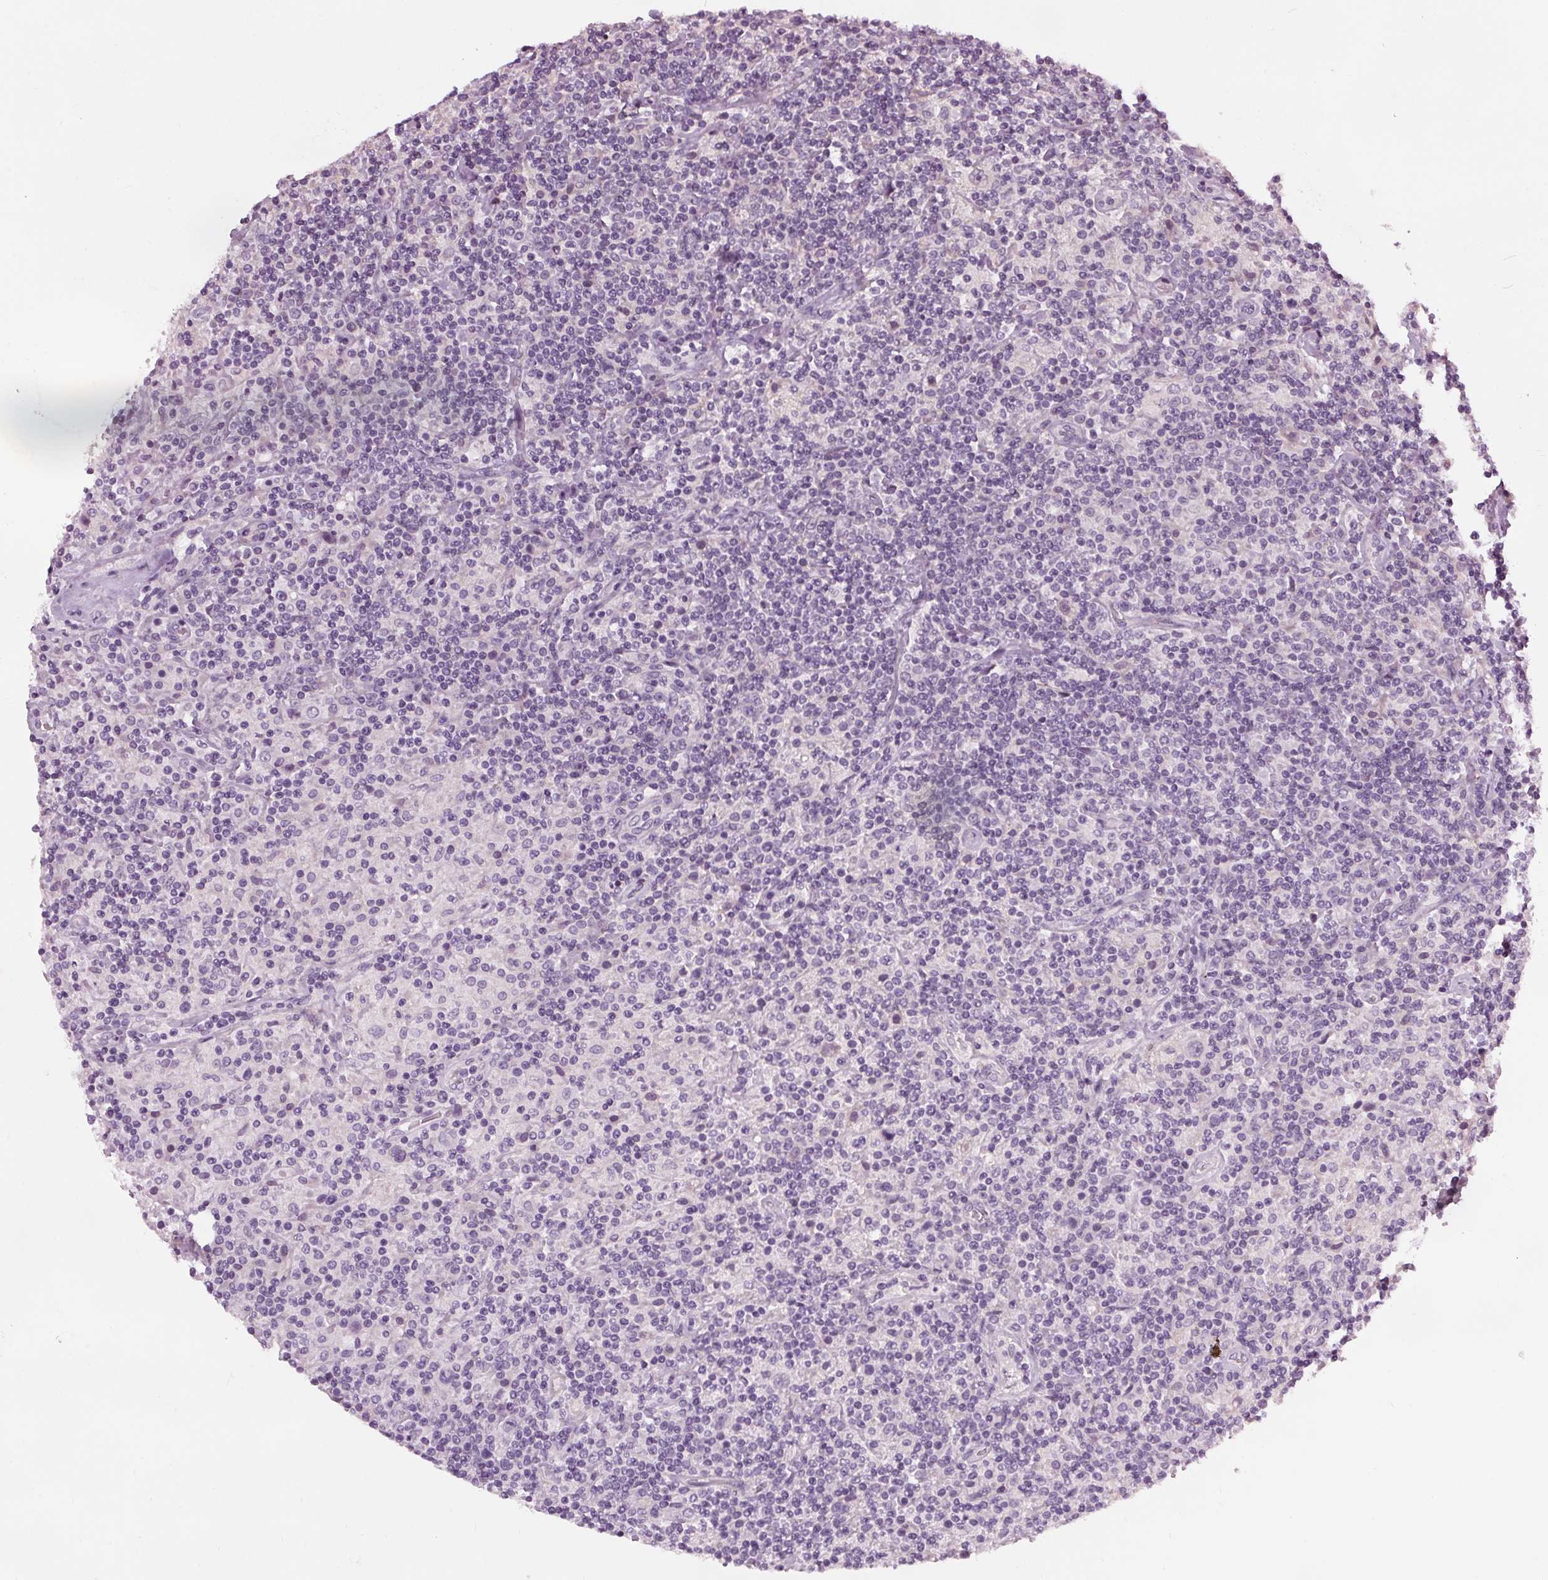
{"staining": {"intensity": "negative", "quantity": "none", "location": "none"}, "tissue": "lymphoma", "cell_type": "Tumor cells", "image_type": "cancer", "snomed": [{"axis": "morphology", "description": "Hodgkin's disease, NOS"}, {"axis": "topography", "description": "Lymph node"}], "caption": "DAB (3,3'-diaminobenzidine) immunohistochemical staining of lymphoma reveals no significant positivity in tumor cells. (DAB (3,3'-diaminobenzidine) IHC with hematoxylin counter stain).", "gene": "RASA1", "patient": {"sex": "male", "age": 70}}